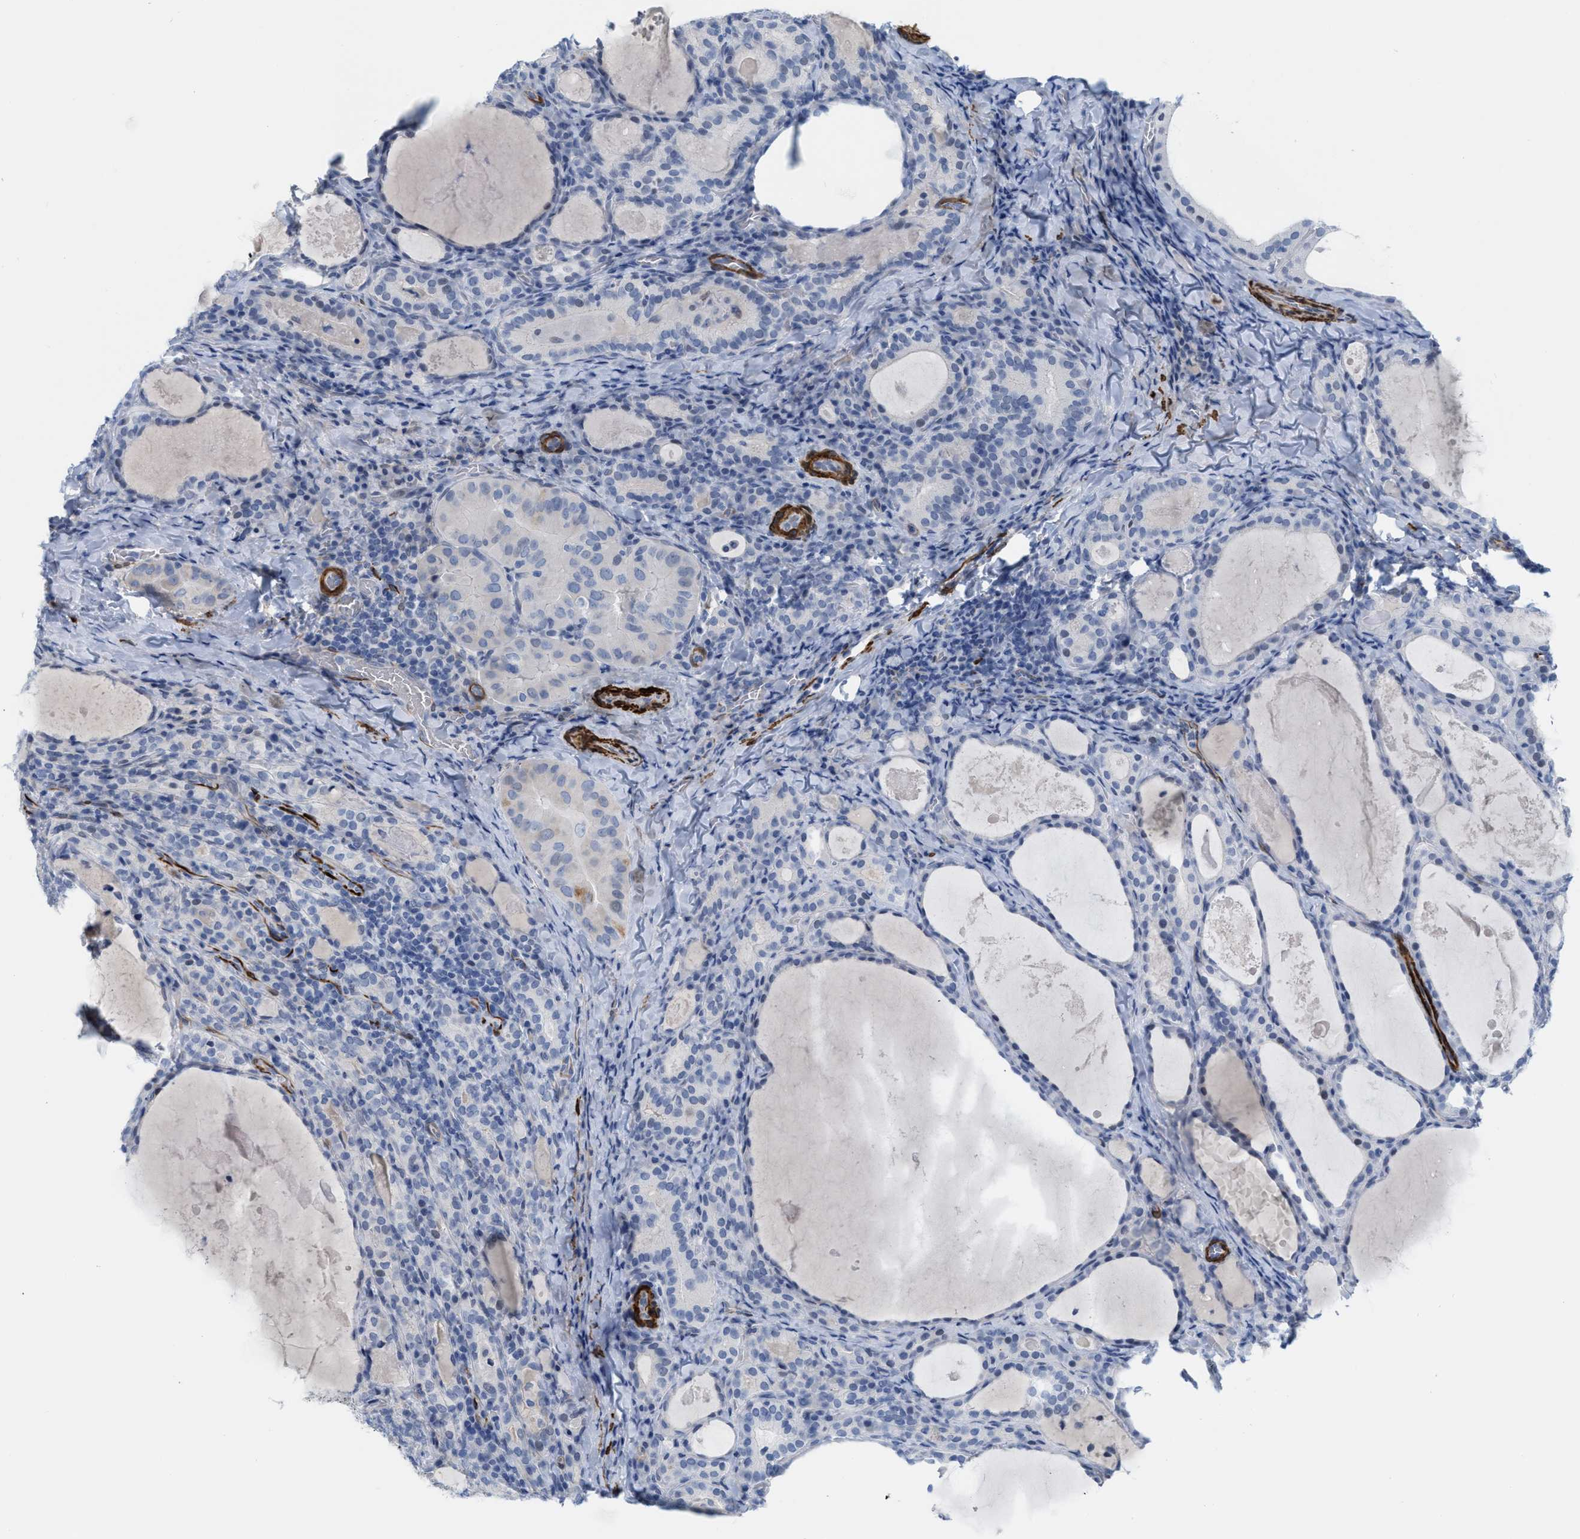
{"staining": {"intensity": "negative", "quantity": "none", "location": "none"}, "tissue": "thyroid cancer", "cell_type": "Tumor cells", "image_type": "cancer", "snomed": [{"axis": "morphology", "description": "Papillary adenocarcinoma, NOS"}, {"axis": "topography", "description": "Thyroid gland"}], "caption": "Immunohistochemical staining of papillary adenocarcinoma (thyroid) shows no significant expression in tumor cells. (Stains: DAB immunohistochemistry (IHC) with hematoxylin counter stain, Microscopy: brightfield microscopy at high magnification).", "gene": "TAGLN", "patient": {"sex": "female", "age": 42}}